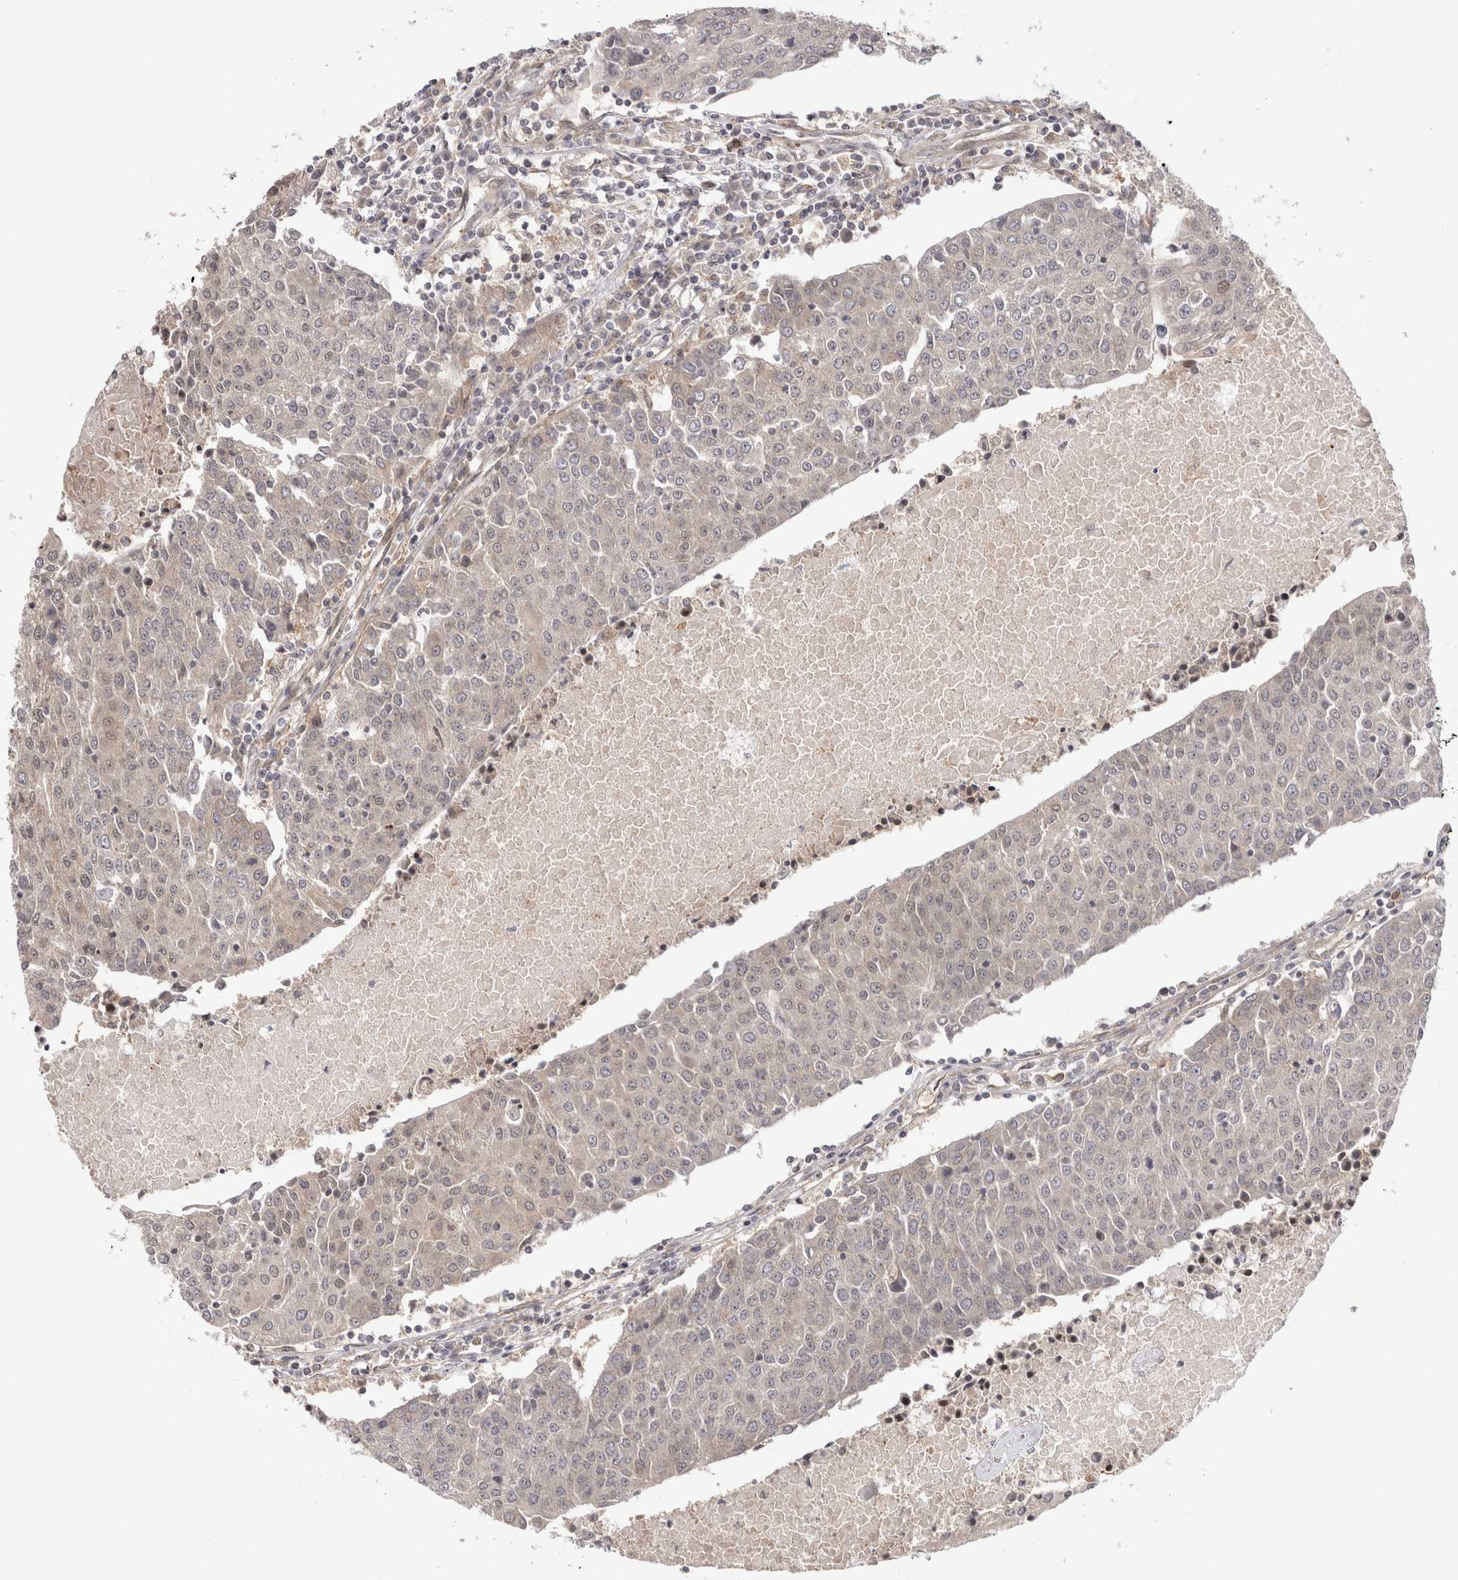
{"staining": {"intensity": "negative", "quantity": "none", "location": "none"}, "tissue": "urothelial cancer", "cell_type": "Tumor cells", "image_type": "cancer", "snomed": [{"axis": "morphology", "description": "Urothelial carcinoma, High grade"}, {"axis": "topography", "description": "Urinary bladder"}], "caption": "Immunohistochemistry photomicrograph of neoplastic tissue: human urothelial cancer stained with DAB reveals no significant protein staining in tumor cells.", "gene": "ZNF318", "patient": {"sex": "female", "age": 85}}